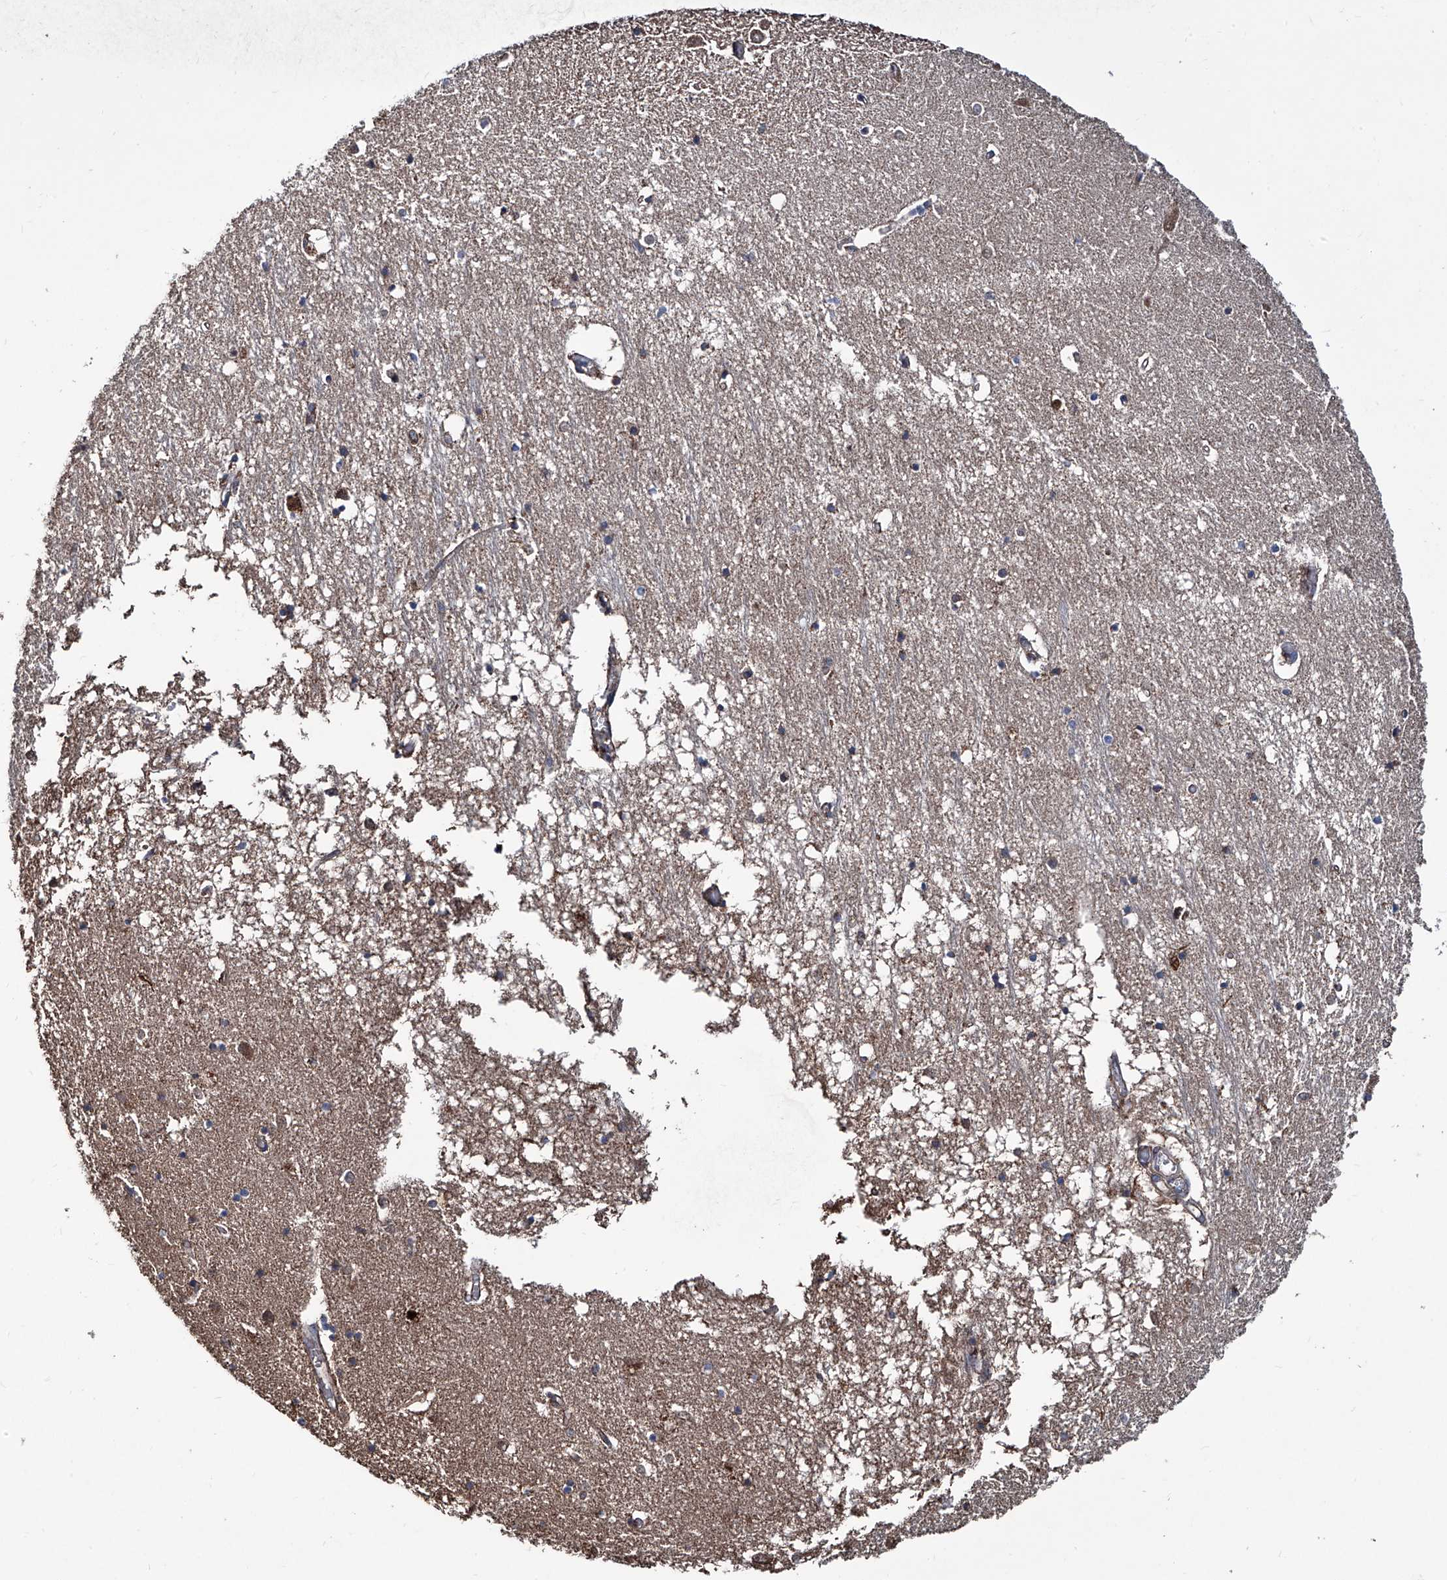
{"staining": {"intensity": "moderate", "quantity": "25%-75%", "location": "cytoplasmic/membranous"}, "tissue": "hippocampus", "cell_type": "Glial cells", "image_type": "normal", "snomed": [{"axis": "morphology", "description": "Normal tissue, NOS"}, {"axis": "topography", "description": "Hippocampus"}], "caption": "Immunohistochemistry (DAB (3,3'-diaminobenzidine)) staining of normal hippocampus shows moderate cytoplasmic/membranous protein staining in about 25%-75% of glial cells. The staining was performed using DAB (3,3'-diaminobenzidine), with brown indicating positive protein expression. Nuclei are stained blue with hematoxylin.", "gene": "NHS", "patient": {"sex": "male", "age": 70}}